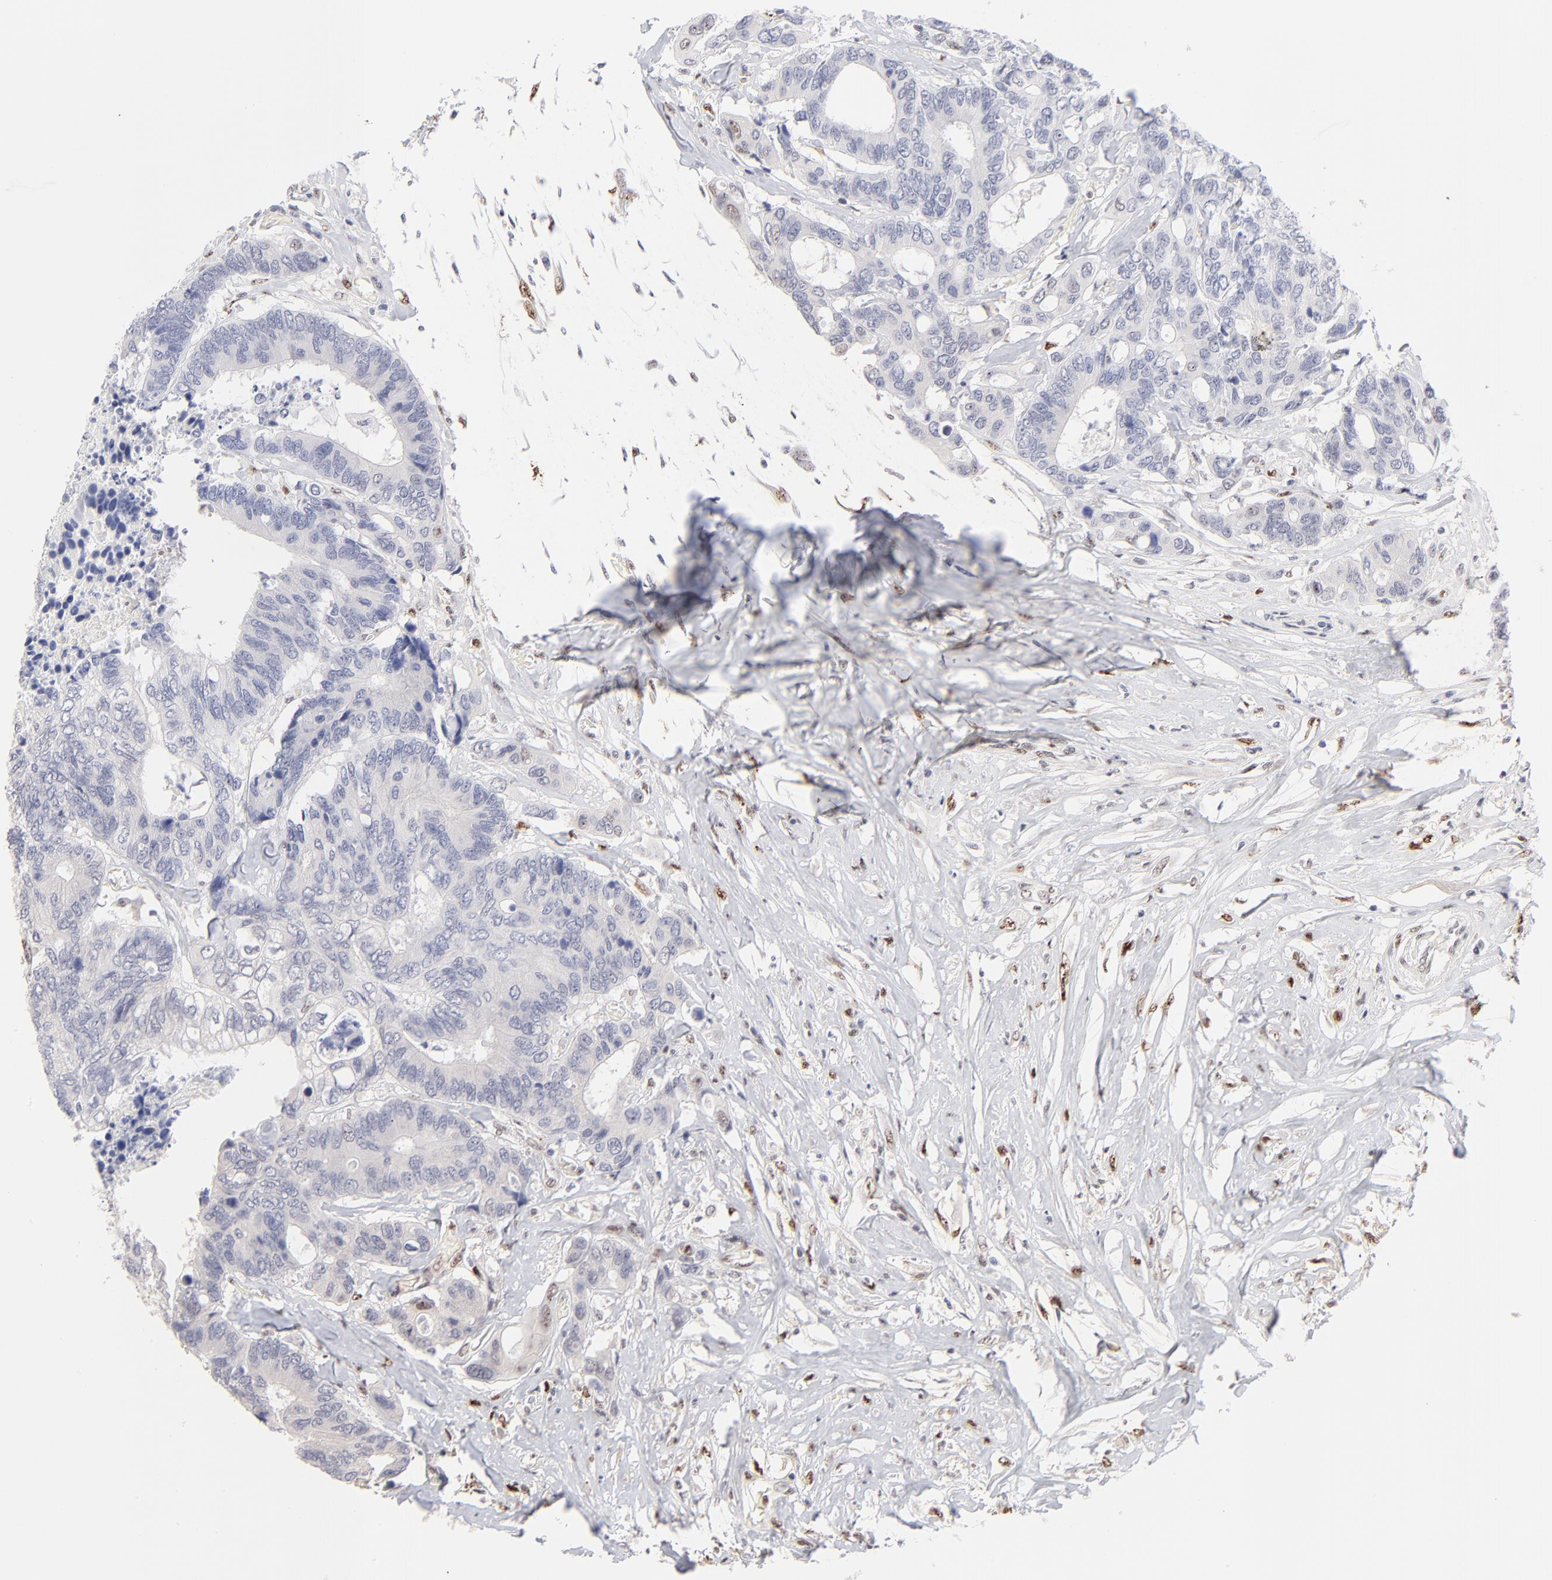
{"staining": {"intensity": "negative", "quantity": "none", "location": "none"}, "tissue": "colorectal cancer", "cell_type": "Tumor cells", "image_type": "cancer", "snomed": [{"axis": "morphology", "description": "Adenocarcinoma, NOS"}, {"axis": "topography", "description": "Rectum"}], "caption": "Tumor cells show no significant protein expression in colorectal adenocarcinoma.", "gene": "STAT3", "patient": {"sex": "male", "age": 55}}